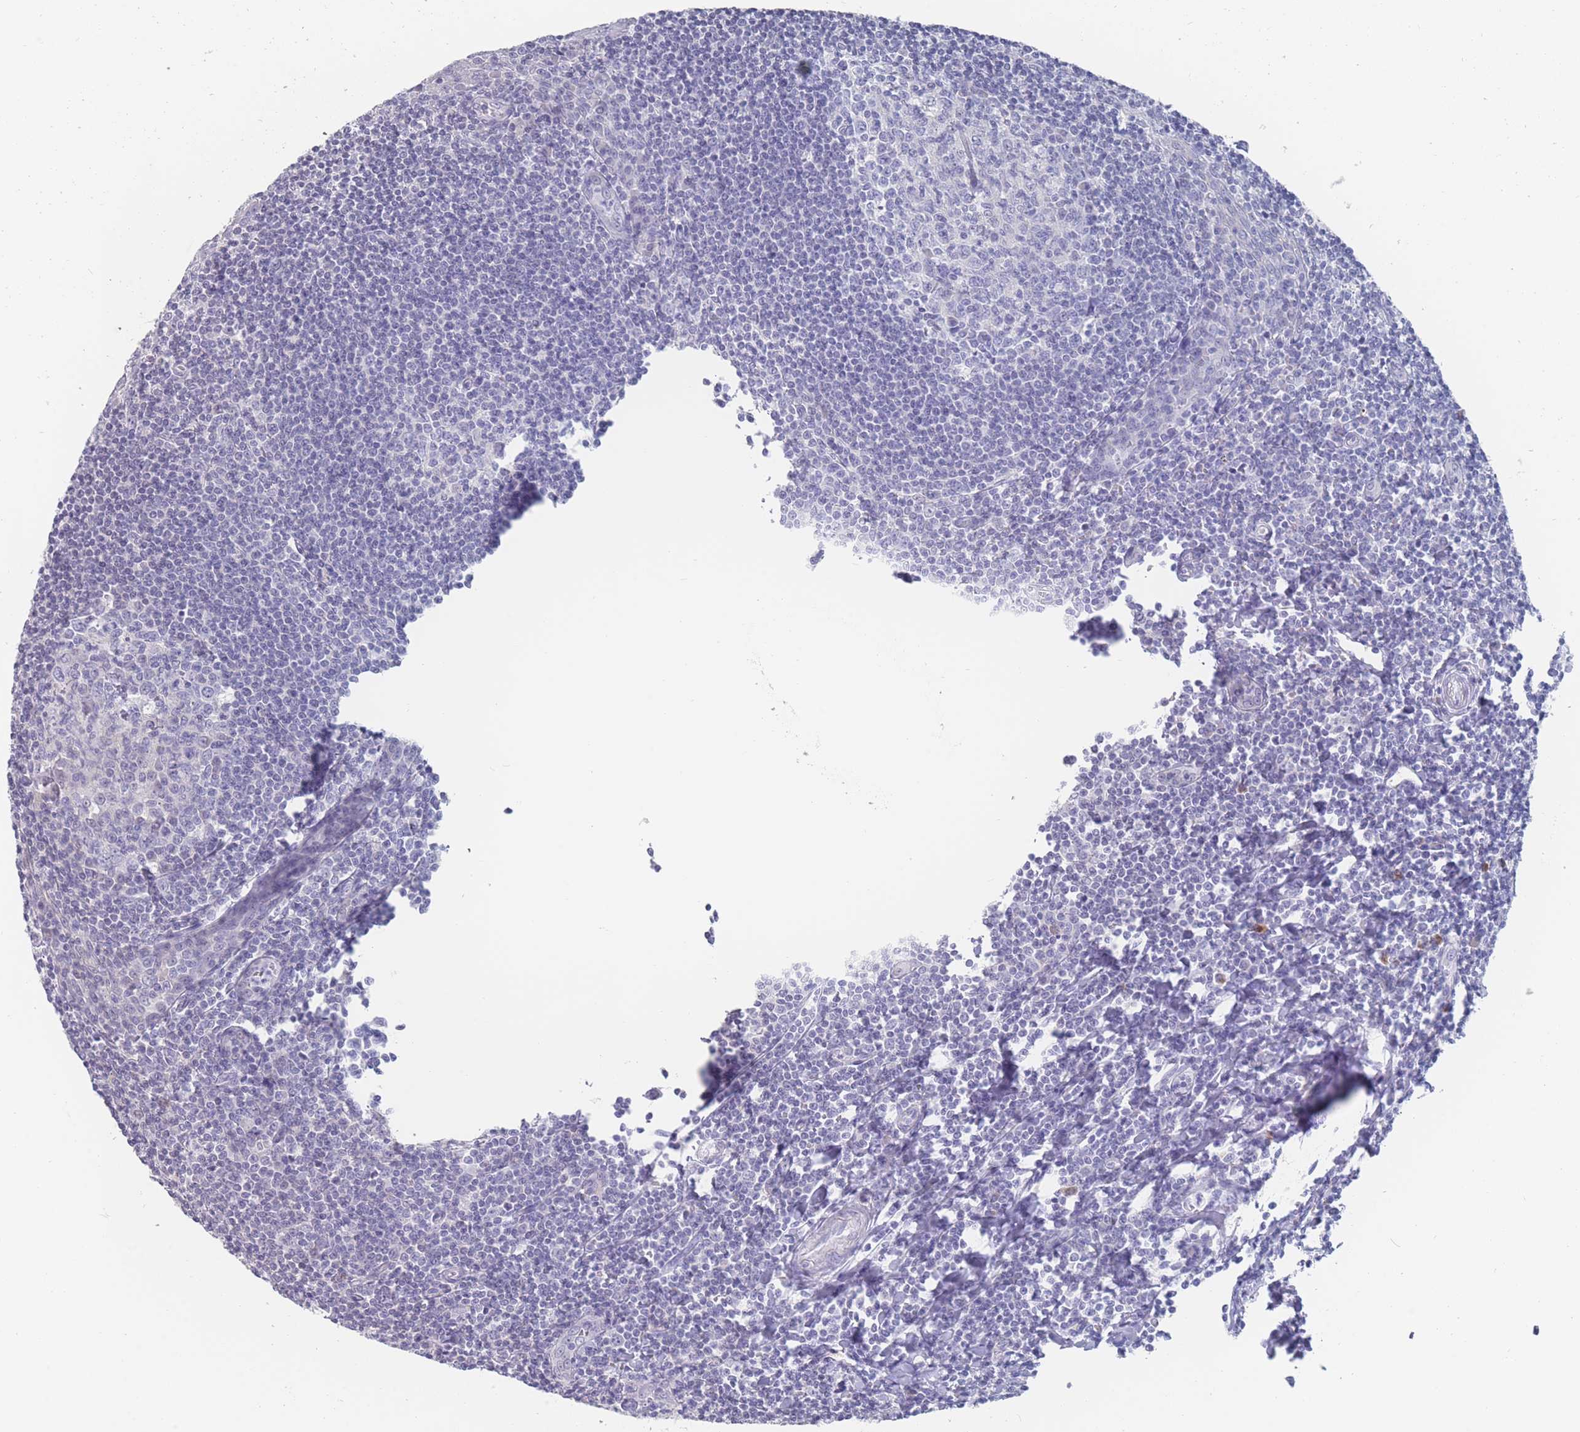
{"staining": {"intensity": "negative", "quantity": "none", "location": "none"}, "tissue": "tonsil", "cell_type": "Germinal center cells", "image_type": "normal", "snomed": [{"axis": "morphology", "description": "Normal tissue, NOS"}, {"axis": "topography", "description": "Tonsil"}], "caption": "Immunohistochemistry (IHC) image of unremarkable tonsil stained for a protein (brown), which reveals no positivity in germinal center cells. (DAB immunohistochemistry, high magnification).", "gene": "CYP51A1", "patient": {"sex": "male", "age": 27}}